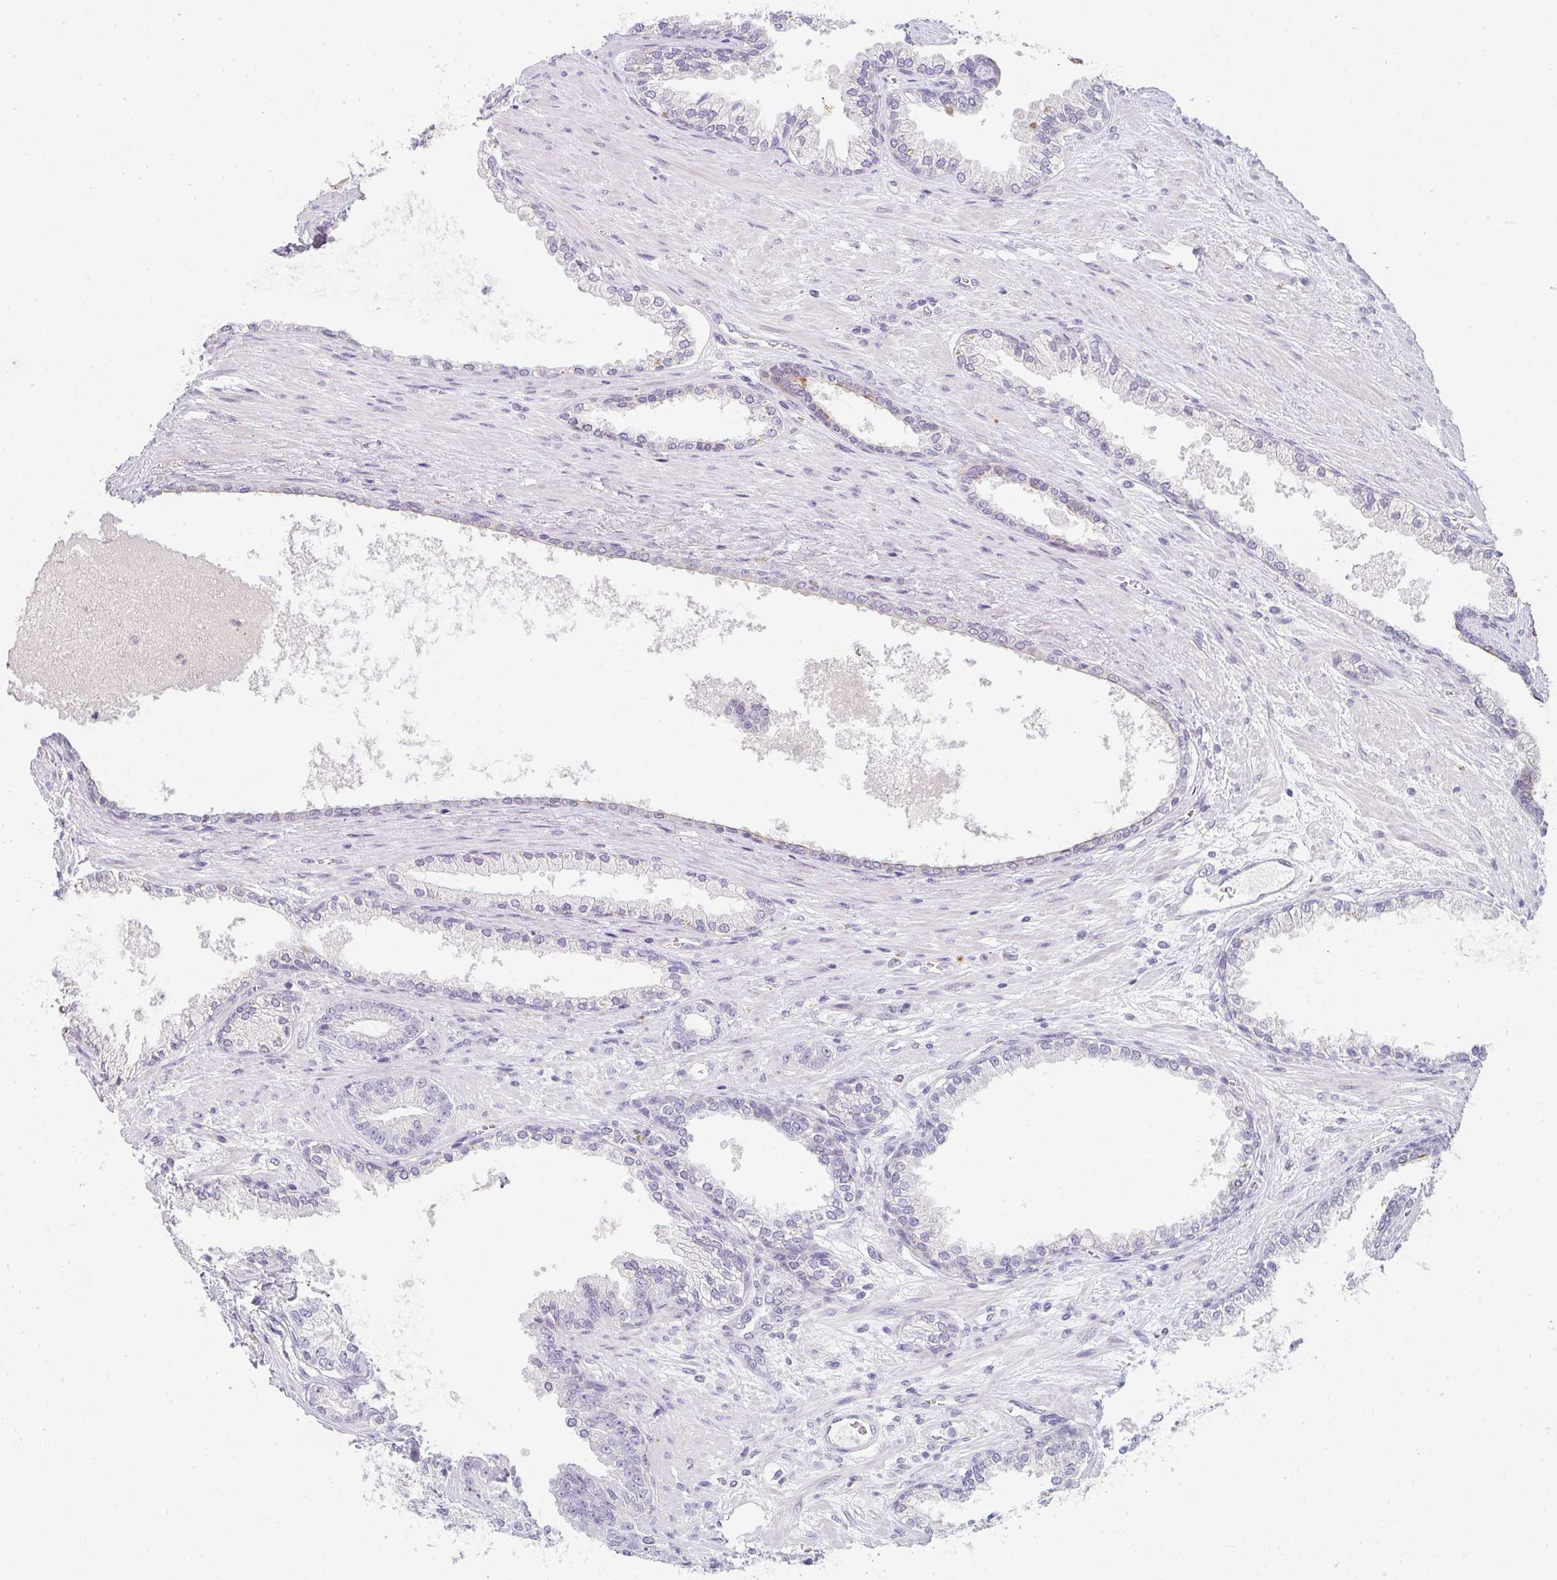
{"staining": {"intensity": "negative", "quantity": "none", "location": "none"}, "tissue": "prostate cancer", "cell_type": "Tumor cells", "image_type": "cancer", "snomed": [{"axis": "morphology", "description": "Adenocarcinoma, Low grade"}, {"axis": "topography", "description": "Prostate"}], "caption": "A photomicrograph of prostate cancer stained for a protein shows no brown staining in tumor cells. Brightfield microscopy of immunohistochemistry stained with DAB (3,3'-diaminobenzidine) (brown) and hematoxylin (blue), captured at high magnification.", "gene": "C1QTNF8", "patient": {"sex": "male", "age": 61}}